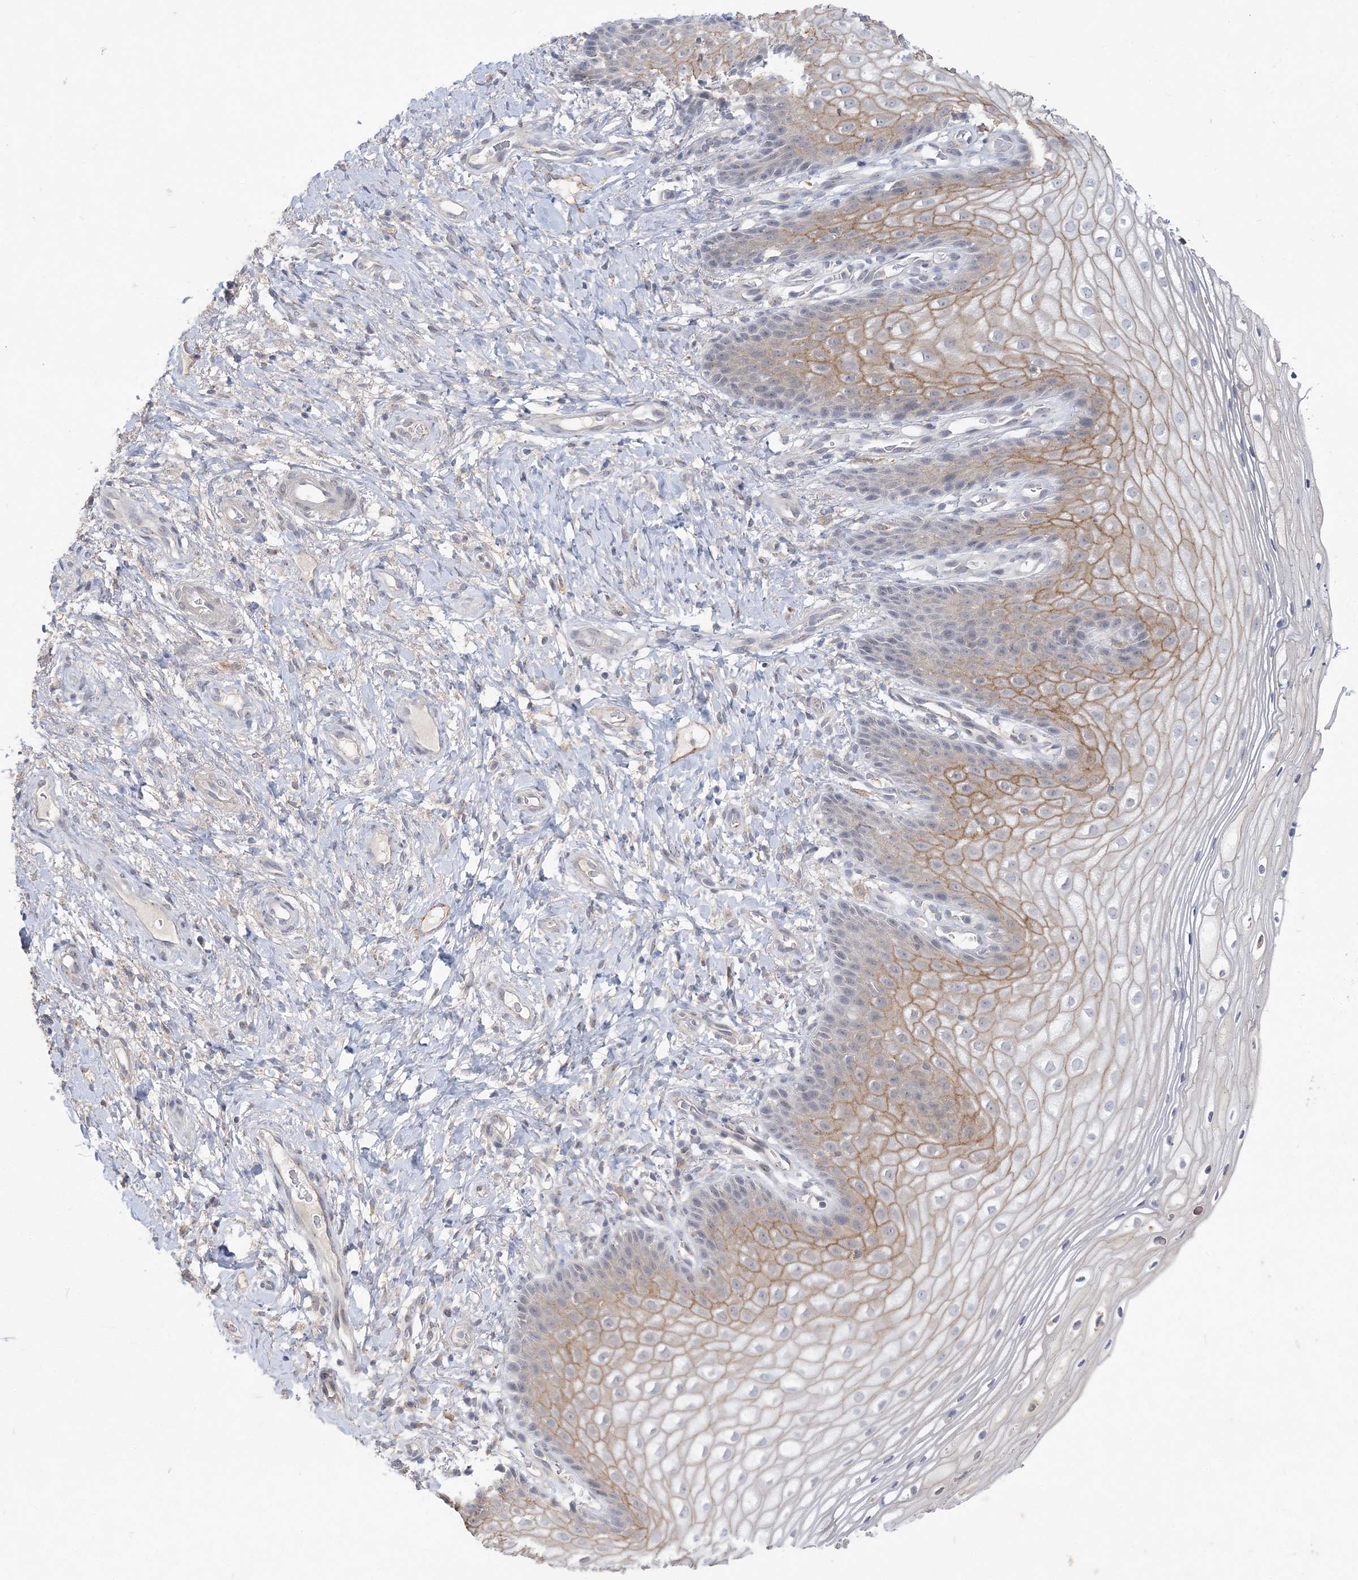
{"staining": {"intensity": "moderate", "quantity": "25%-75%", "location": "cytoplasmic/membranous"}, "tissue": "vagina", "cell_type": "Squamous epithelial cells", "image_type": "normal", "snomed": [{"axis": "morphology", "description": "Normal tissue, NOS"}, {"axis": "topography", "description": "Vagina"}], "caption": "Protein expression analysis of normal vagina shows moderate cytoplasmic/membranous expression in about 25%-75% of squamous epithelial cells. (Stains: DAB (3,3'-diaminobenzidine) in brown, nuclei in blue, Microscopy: brightfield microscopy at high magnification).", "gene": "ANKRD35", "patient": {"sex": "female", "age": 60}}